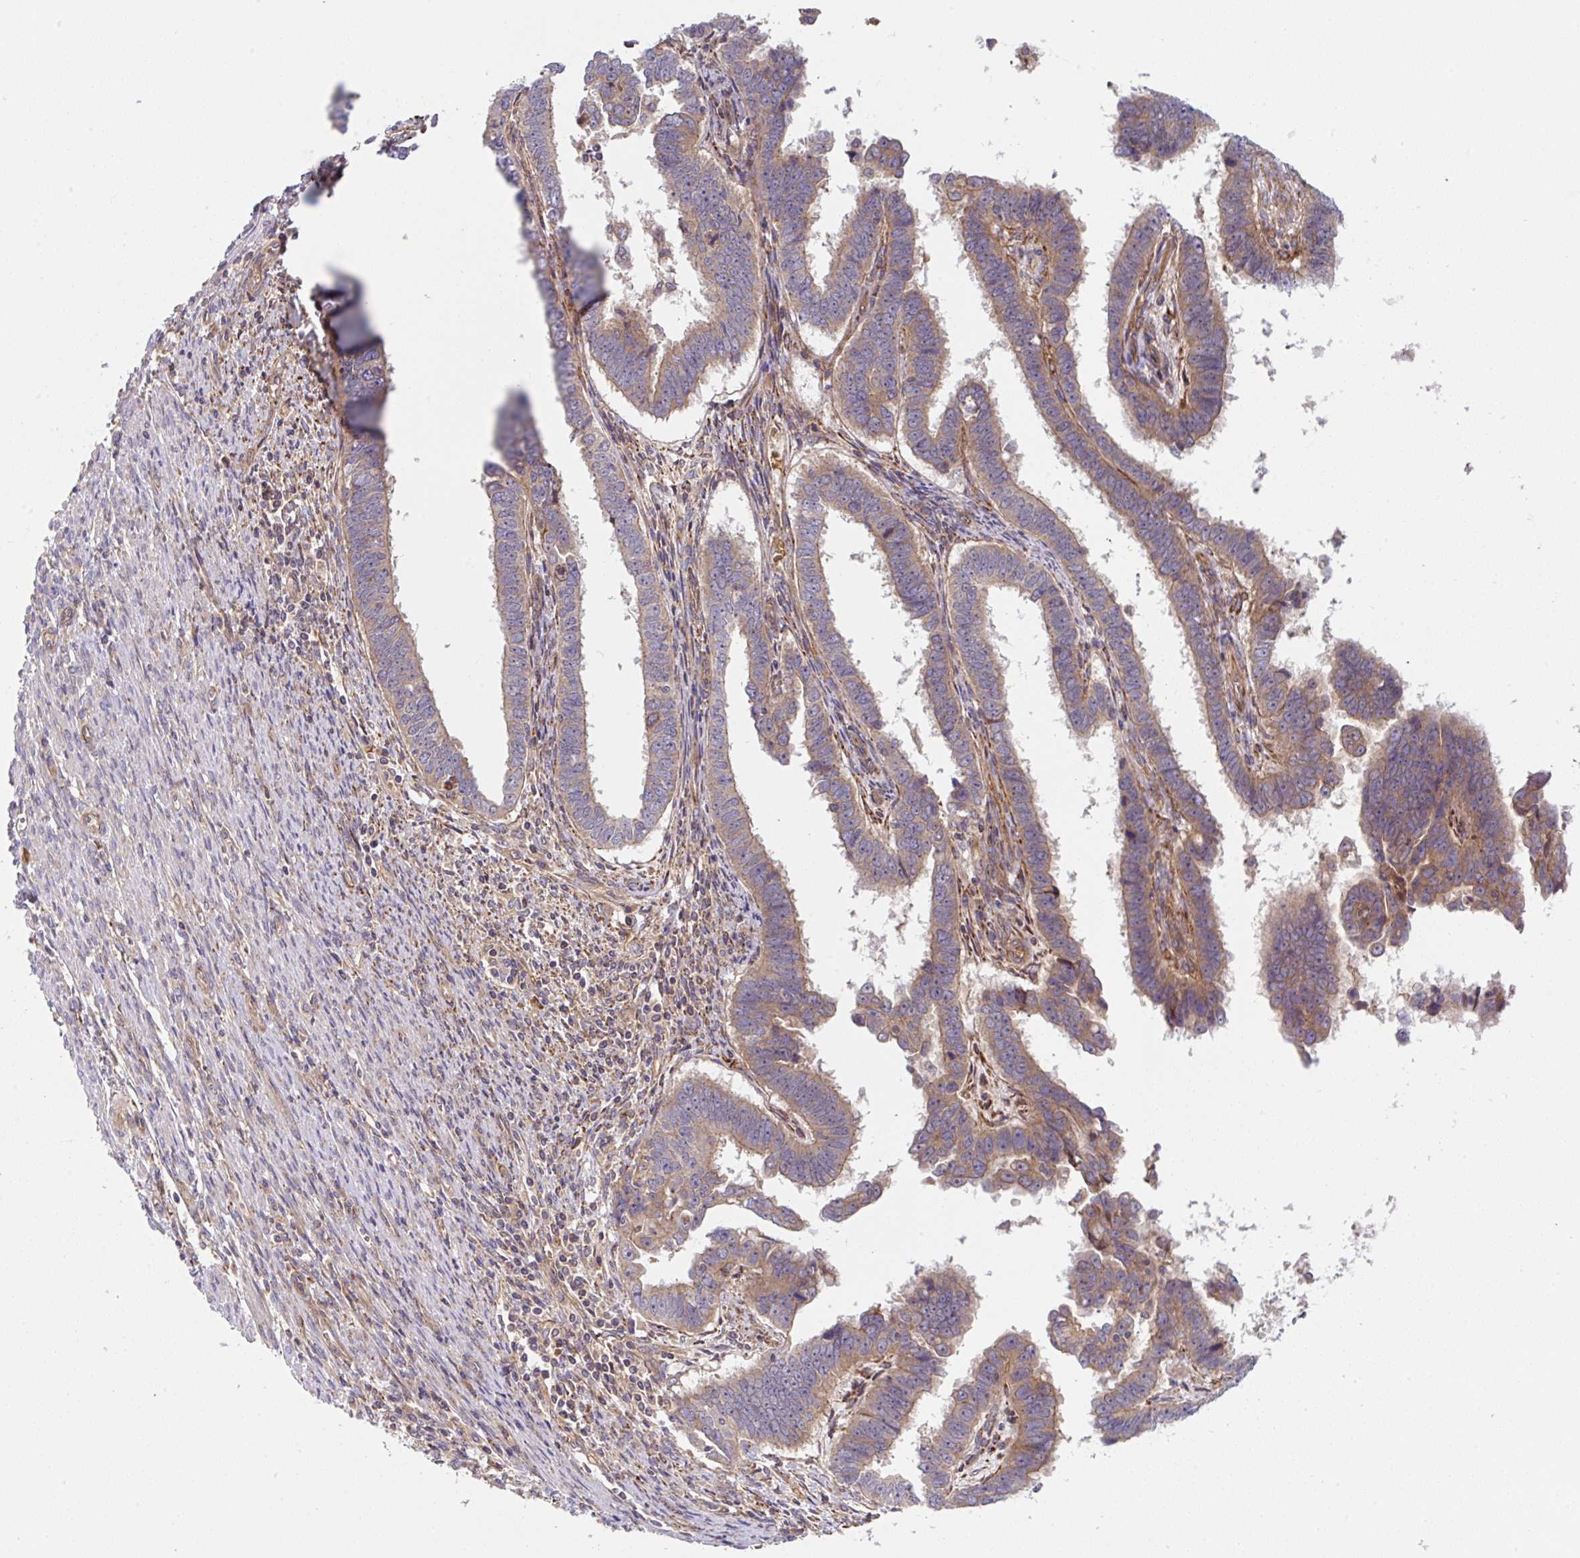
{"staining": {"intensity": "moderate", "quantity": "25%-75%", "location": "cytoplasmic/membranous"}, "tissue": "endometrial cancer", "cell_type": "Tumor cells", "image_type": "cancer", "snomed": [{"axis": "morphology", "description": "Adenocarcinoma, NOS"}, {"axis": "topography", "description": "Endometrium"}], "caption": "An immunohistochemistry image of neoplastic tissue is shown. Protein staining in brown highlights moderate cytoplasmic/membranous positivity in endometrial cancer within tumor cells. The staining was performed using DAB (3,3'-diaminobenzidine) to visualize the protein expression in brown, while the nuclei were stained in blue with hematoxylin (Magnification: 20x).", "gene": "APOBEC3D", "patient": {"sex": "female", "age": 75}}